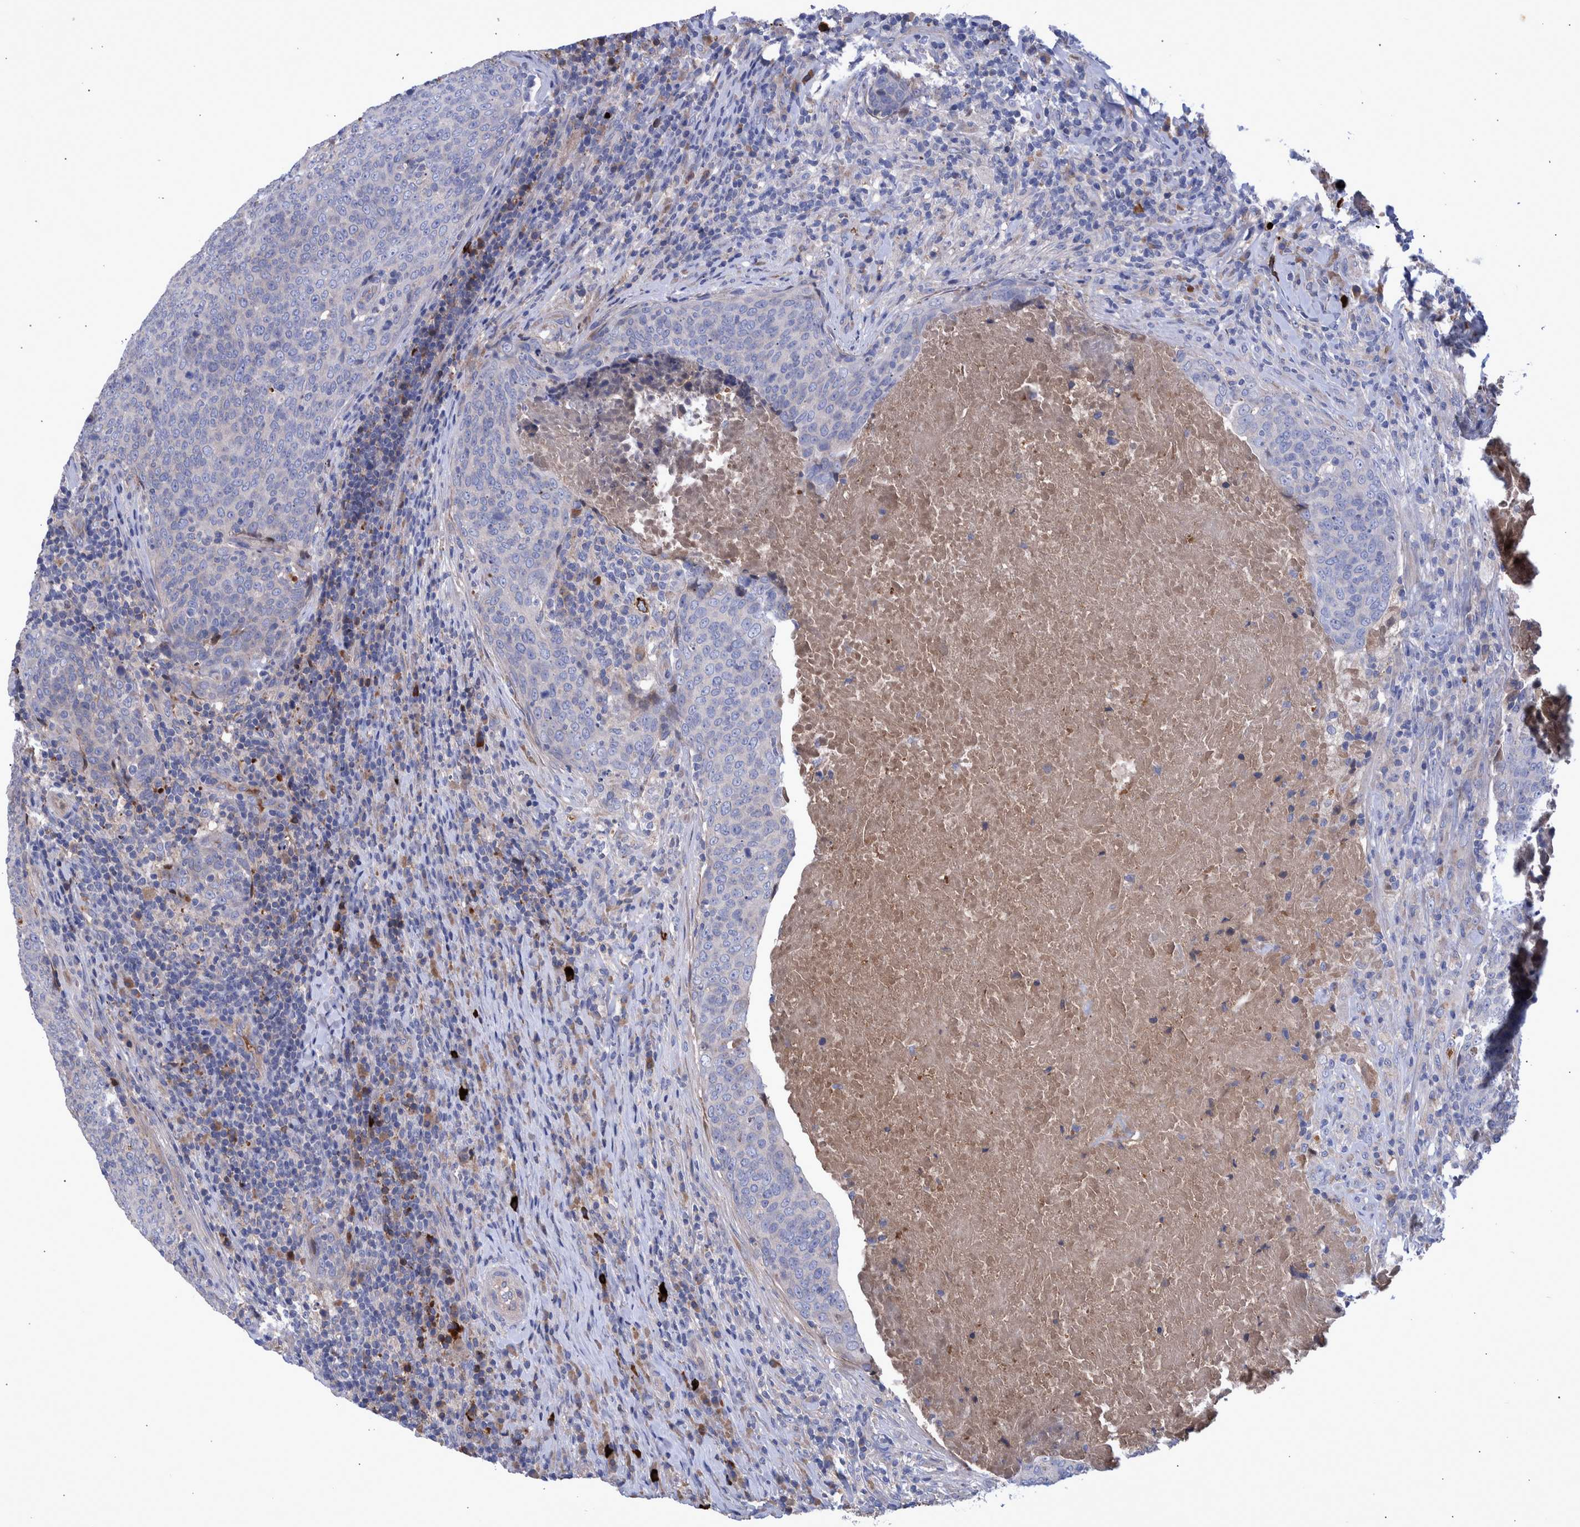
{"staining": {"intensity": "negative", "quantity": "none", "location": "none"}, "tissue": "head and neck cancer", "cell_type": "Tumor cells", "image_type": "cancer", "snomed": [{"axis": "morphology", "description": "Squamous cell carcinoma, NOS"}, {"axis": "morphology", "description": "Squamous cell carcinoma, metastatic, NOS"}, {"axis": "topography", "description": "Lymph node"}, {"axis": "topography", "description": "Head-Neck"}], "caption": "DAB immunohistochemical staining of human metastatic squamous cell carcinoma (head and neck) displays no significant expression in tumor cells.", "gene": "DLL4", "patient": {"sex": "male", "age": 62}}